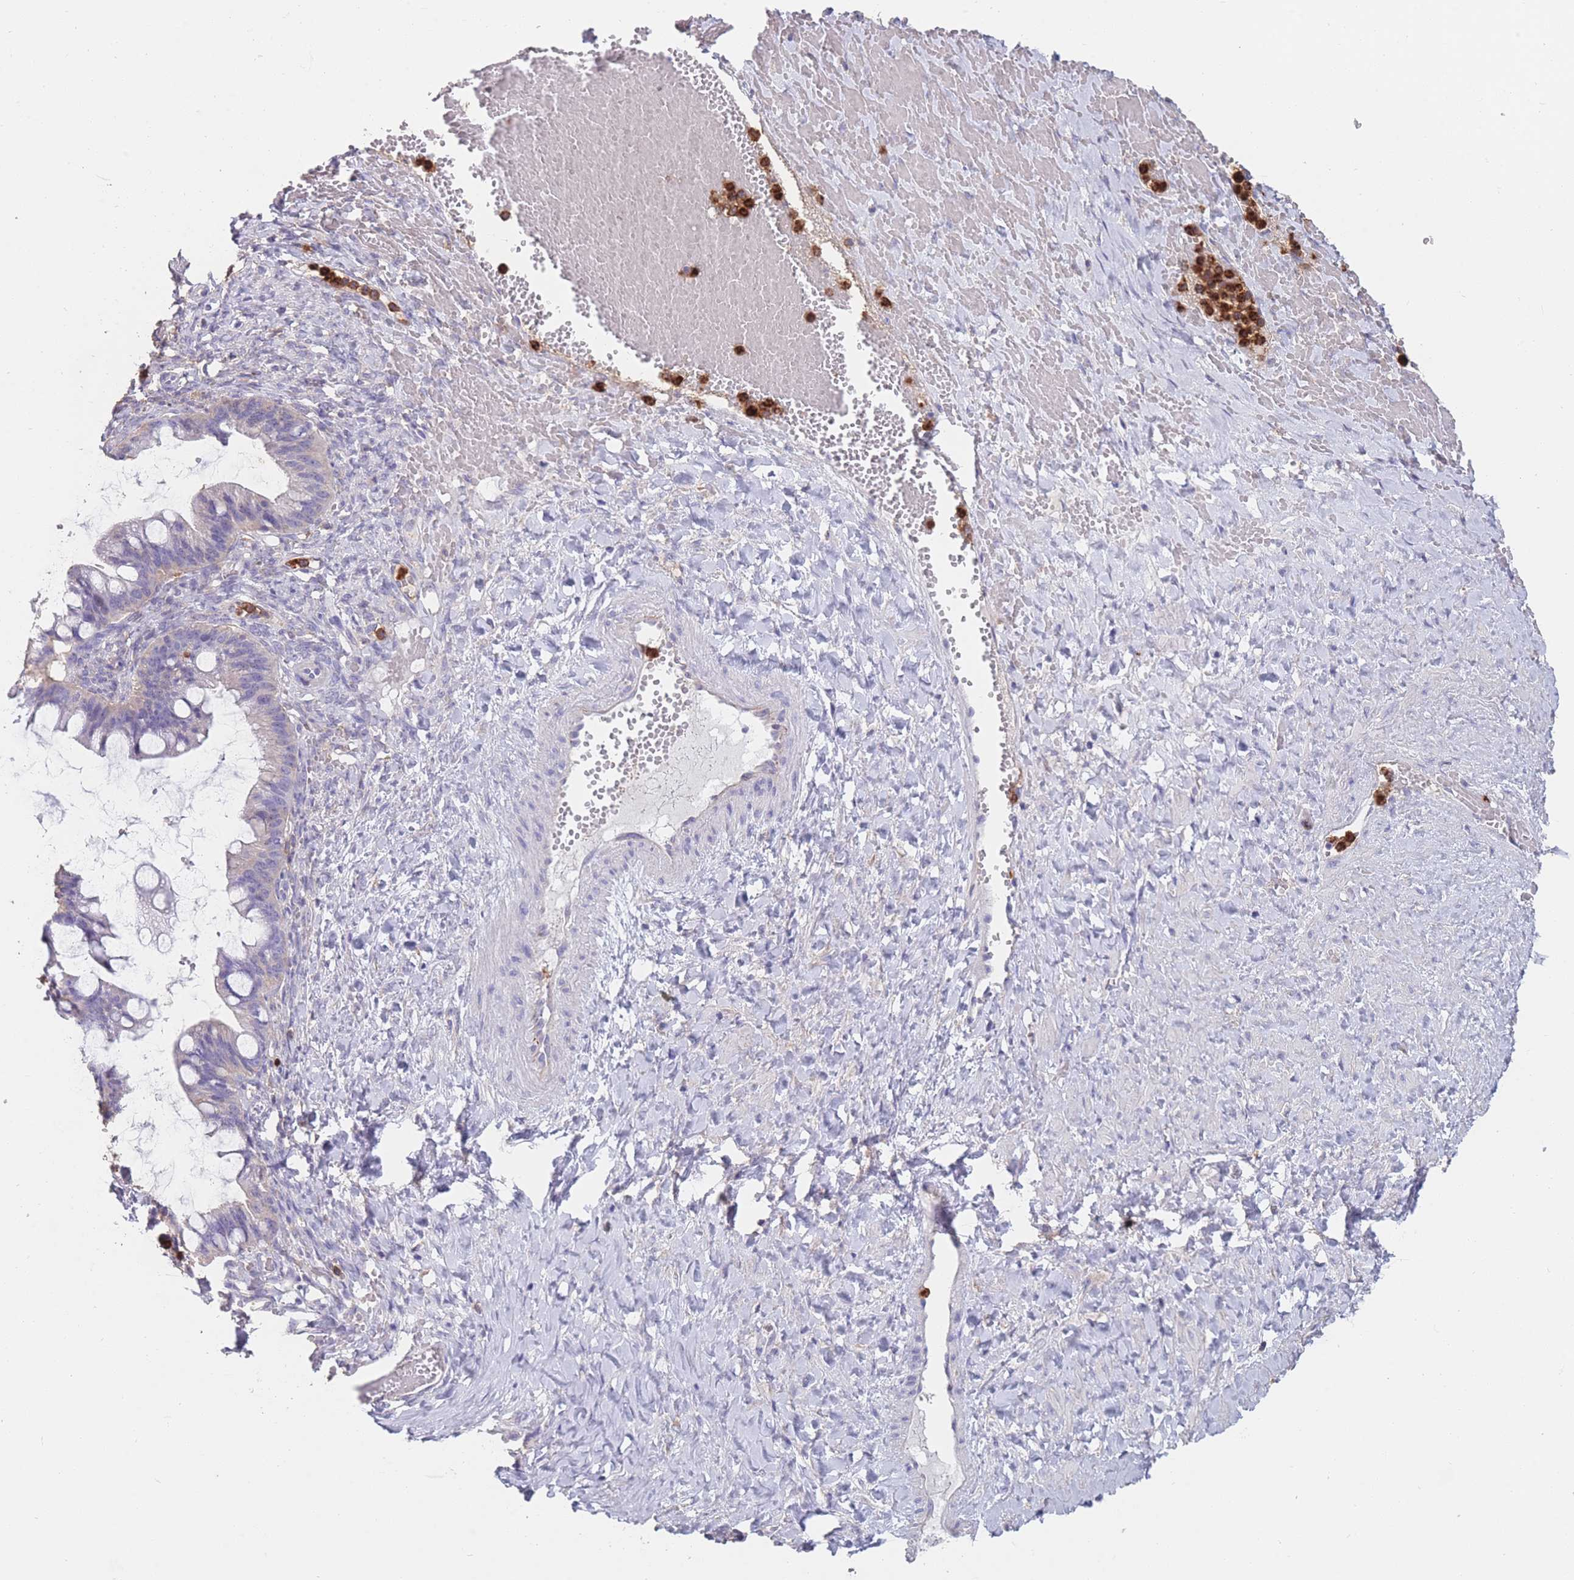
{"staining": {"intensity": "negative", "quantity": "none", "location": "none"}, "tissue": "ovarian cancer", "cell_type": "Tumor cells", "image_type": "cancer", "snomed": [{"axis": "morphology", "description": "Cystadenocarcinoma, mucinous, NOS"}, {"axis": "topography", "description": "Ovary"}], "caption": "DAB immunohistochemical staining of ovarian mucinous cystadenocarcinoma exhibits no significant positivity in tumor cells.", "gene": "CLEC12A", "patient": {"sex": "female", "age": 73}}